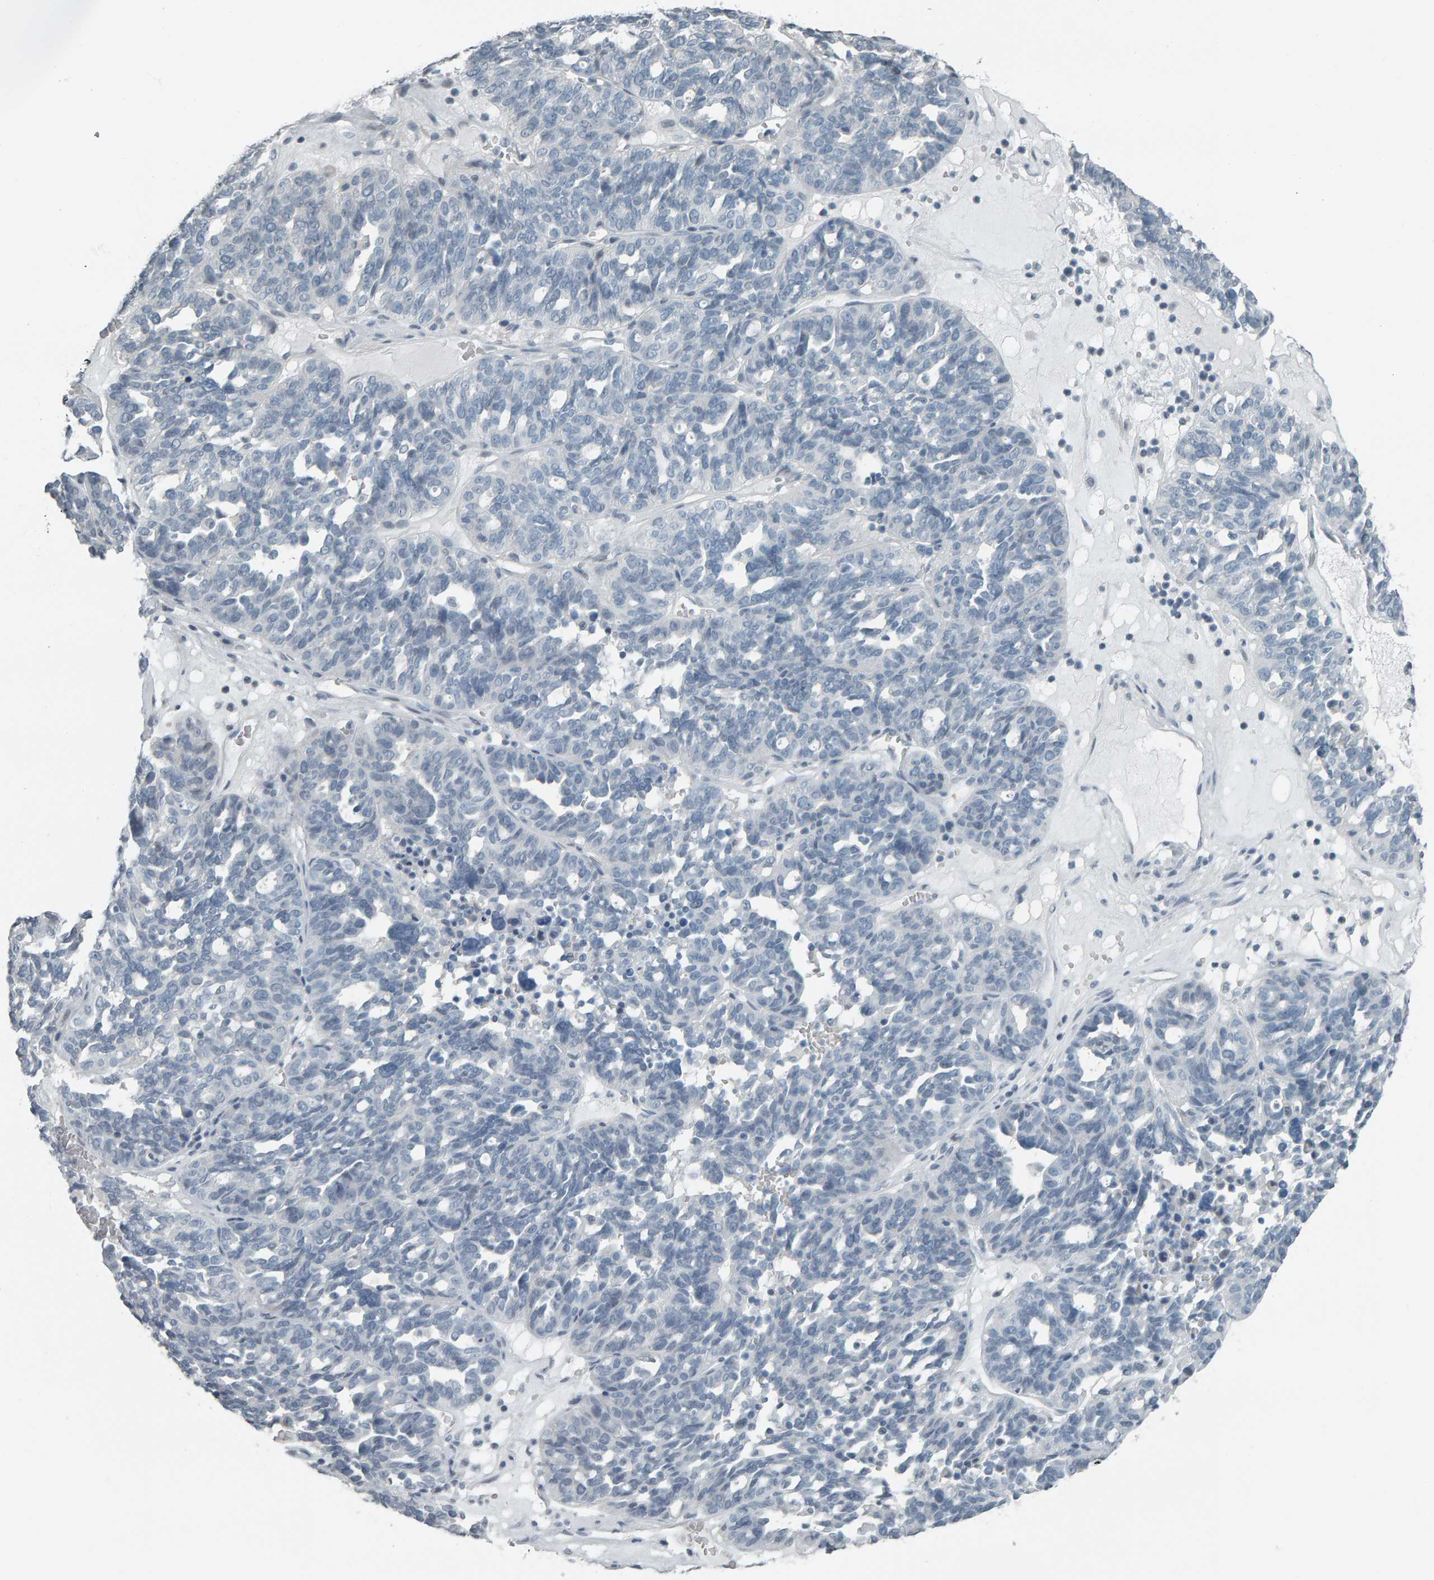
{"staining": {"intensity": "negative", "quantity": "none", "location": "none"}, "tissue": "ovarian cancer", "cell_type": "Tumor cells", "image_type": "cancer", "snomed": [{"axis": "morphology", "description": "Cystadenocarcinoma, serous, NOS"}, {"axis": "topography", "description": "Ovary"}], "caption": "A micrograph of serous cystadenocarcinoma (ovarian) stained for a protein shows no brown staining in tumor cells.", "gene": "PYY", "patient": {"sex": "female", "age": 59}}